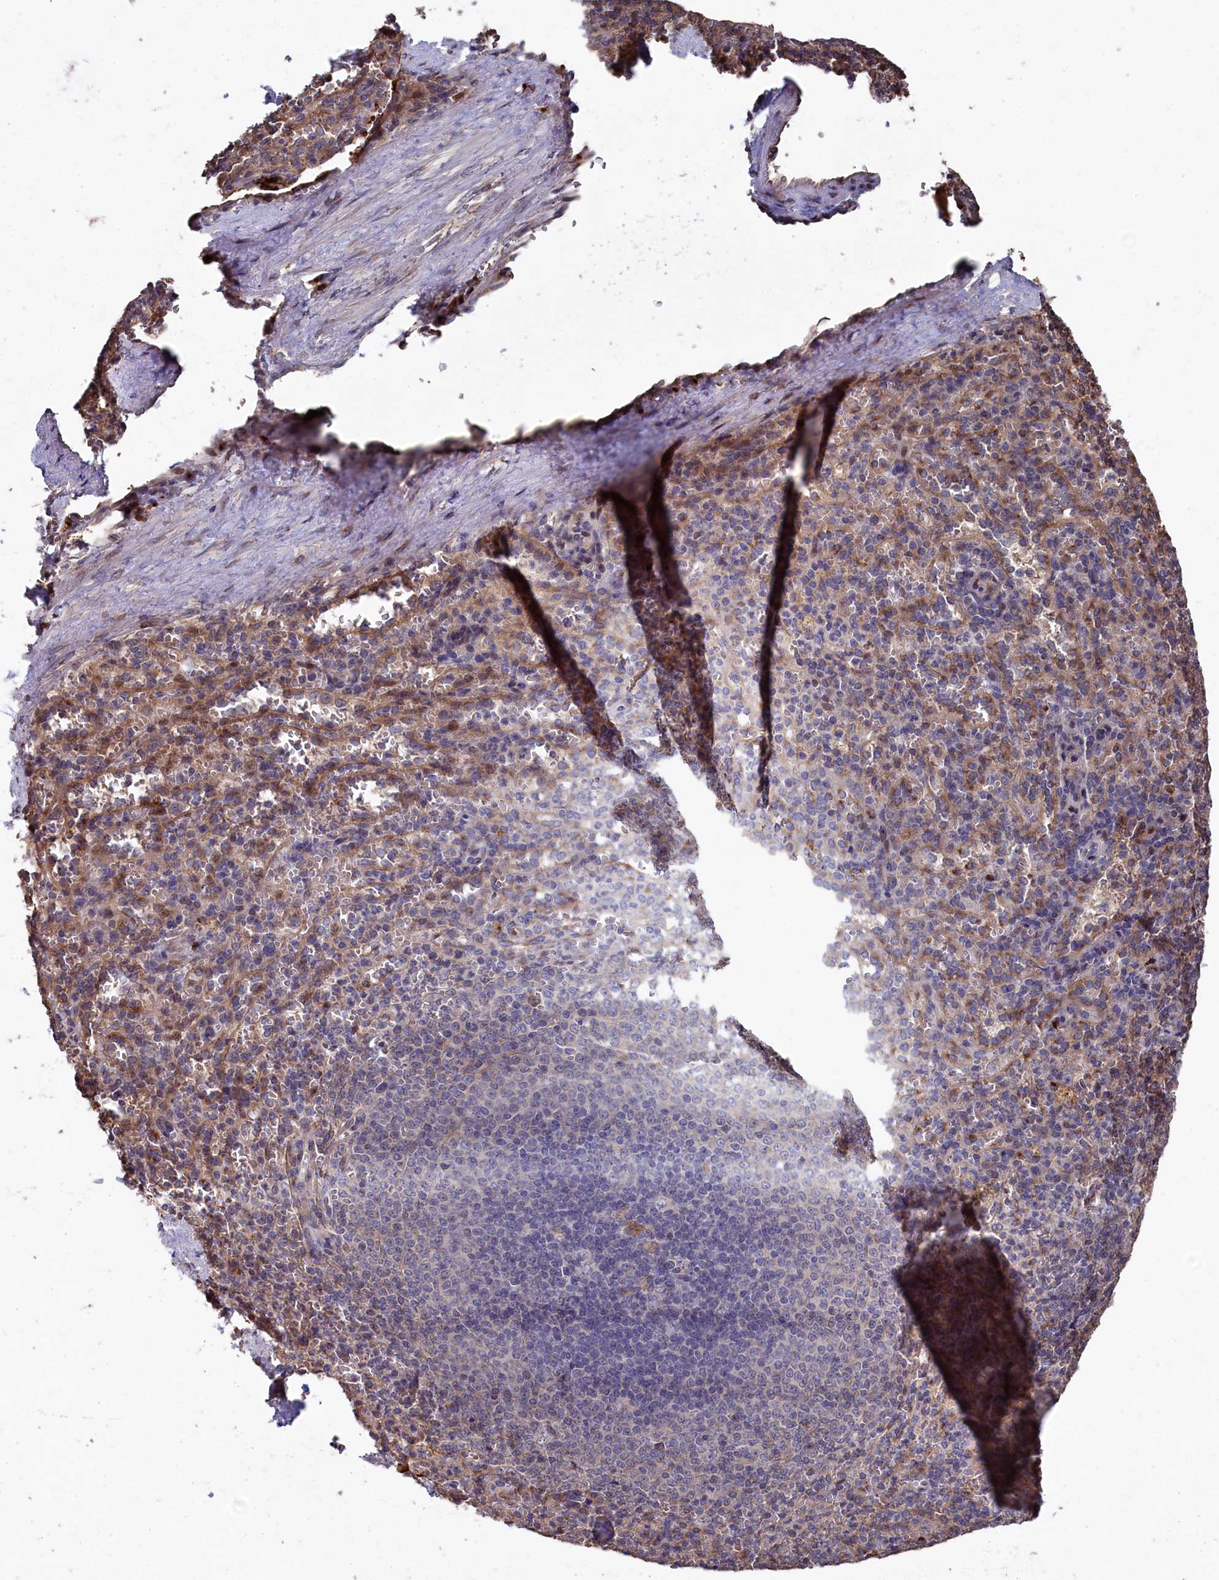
{"staining": {"intensity": "moderate", "quantity": "<25%", "location": "cytoplasmic/membranous"}, "tissue": "spleen", "cell_type": "Cells in red pulp", "image_type": "normal", "snomed": [{"axis": "morphology", "description": "Normal tissue, NOS"}, {"axis": "topography", "description": "Spleen"}], "caption": "Immunohistochemistry (DAB (3,3'-diaminobenzidine)) staining of benign spleen shows moderate cytoplasmic/membranous protein positivity in about <25% of cells in red pulp. The staining was performed using DAB (3,3'-diaminobenzidine) to visualize the protein expression in brown, while the nuclei were stained in blue with hematoxylin (Magnification: 20x).", "gene": "NAA60", "patient": {"sex": "female", "age": 21}}